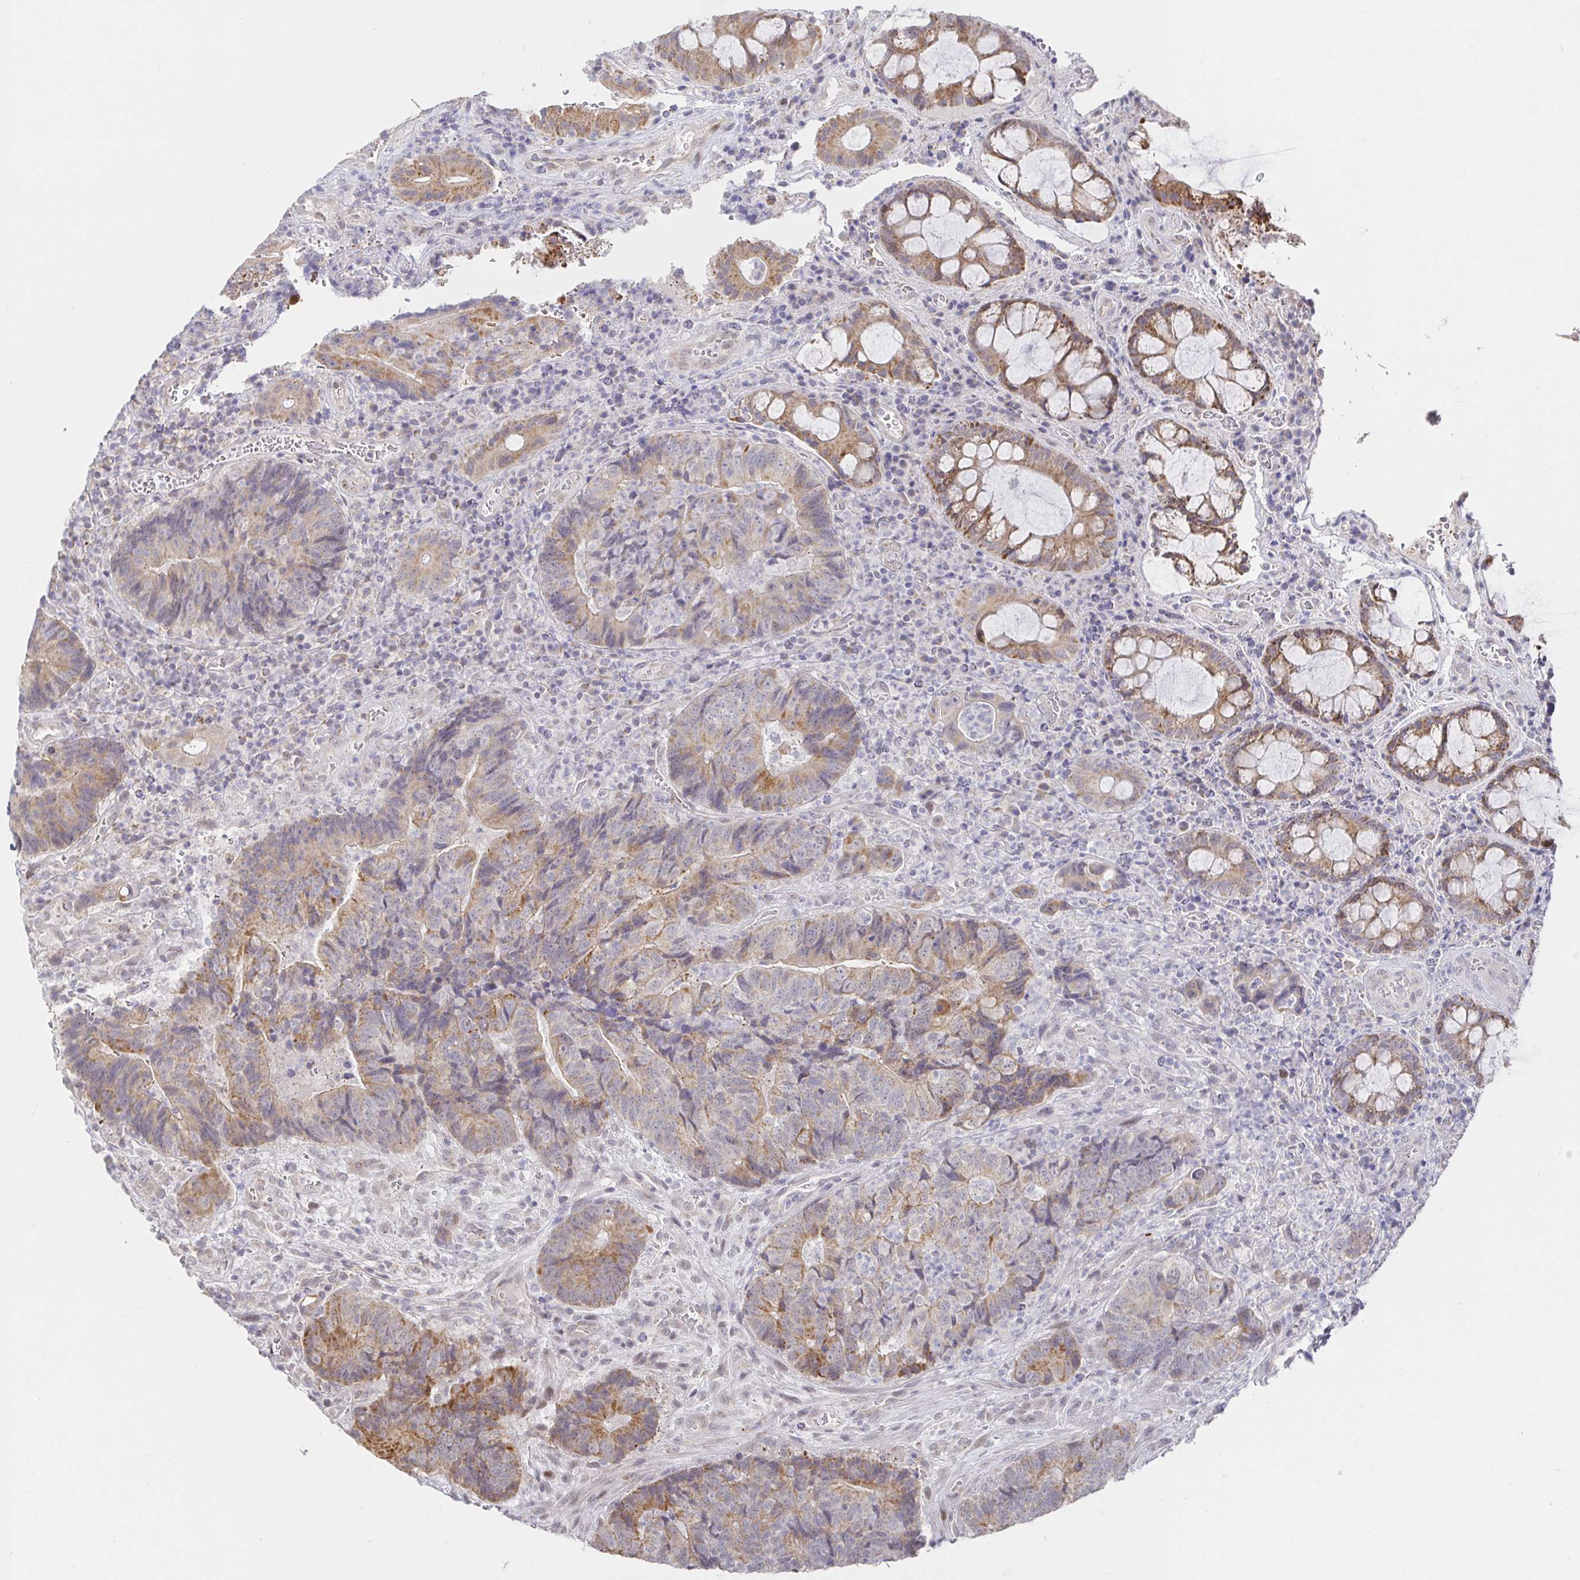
{"staining": {"intensity": "moderate", "quantity": ">75%", "location": "cytoplasmic/membranous"}, "tissue": "colorectal cancer", "cell_type": "Tumor cells", "image_type": "cancer", "snomed": [{"axis": "morphology", "description": "Normal tissue, NOS"}, {"axis": "morphology", "description": "Adenocarcinoma, NOS"}, {"axis": "topography", "description": "Colon"}], "caption": "The micrograph displays staining of colorectal cancer (adenocarcinoma), revealing moderate cytoplasmic/membranous protein expression (brown color) within tumor cells.", "gene": "CIT", "patient": {"sex": "female", "age": 48}}